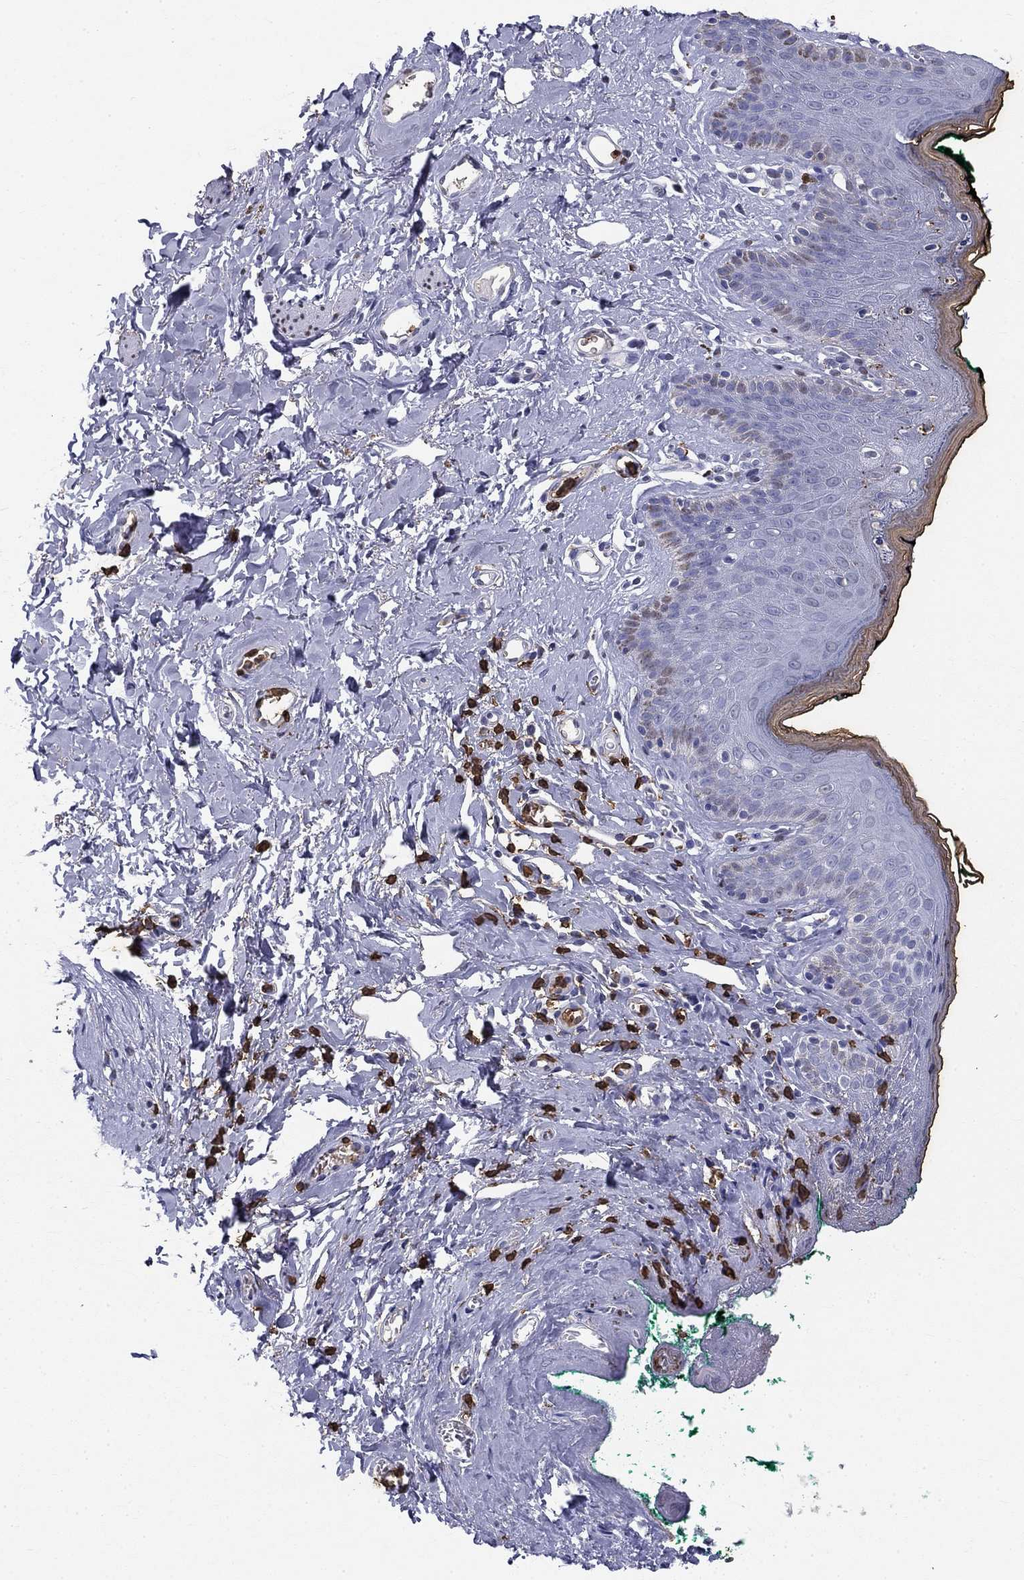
{"staining": {"intensity": "weak", "quantity": "25%-75%", "location": "cytoplasmic/membranous"}, "tissue": "skin", "cell_type": "Epidermal cells", "image_type": "normal", "snomed": [{"axis": "morphology", "description": "Normal tissue, NOS"}, {"axis": "topography", "description": "Vulva"}], "caption": "This image shows unremarkable skin stained with immunohistochemistry (IHC) to label a protein in brown. The cytoplasmic/membranous of epidermal cells show weak positivity for the protein. Nuclei are counter-stained blue.", "gene": "IGSF8", "patient": {"sex": "female", "age": 66}}